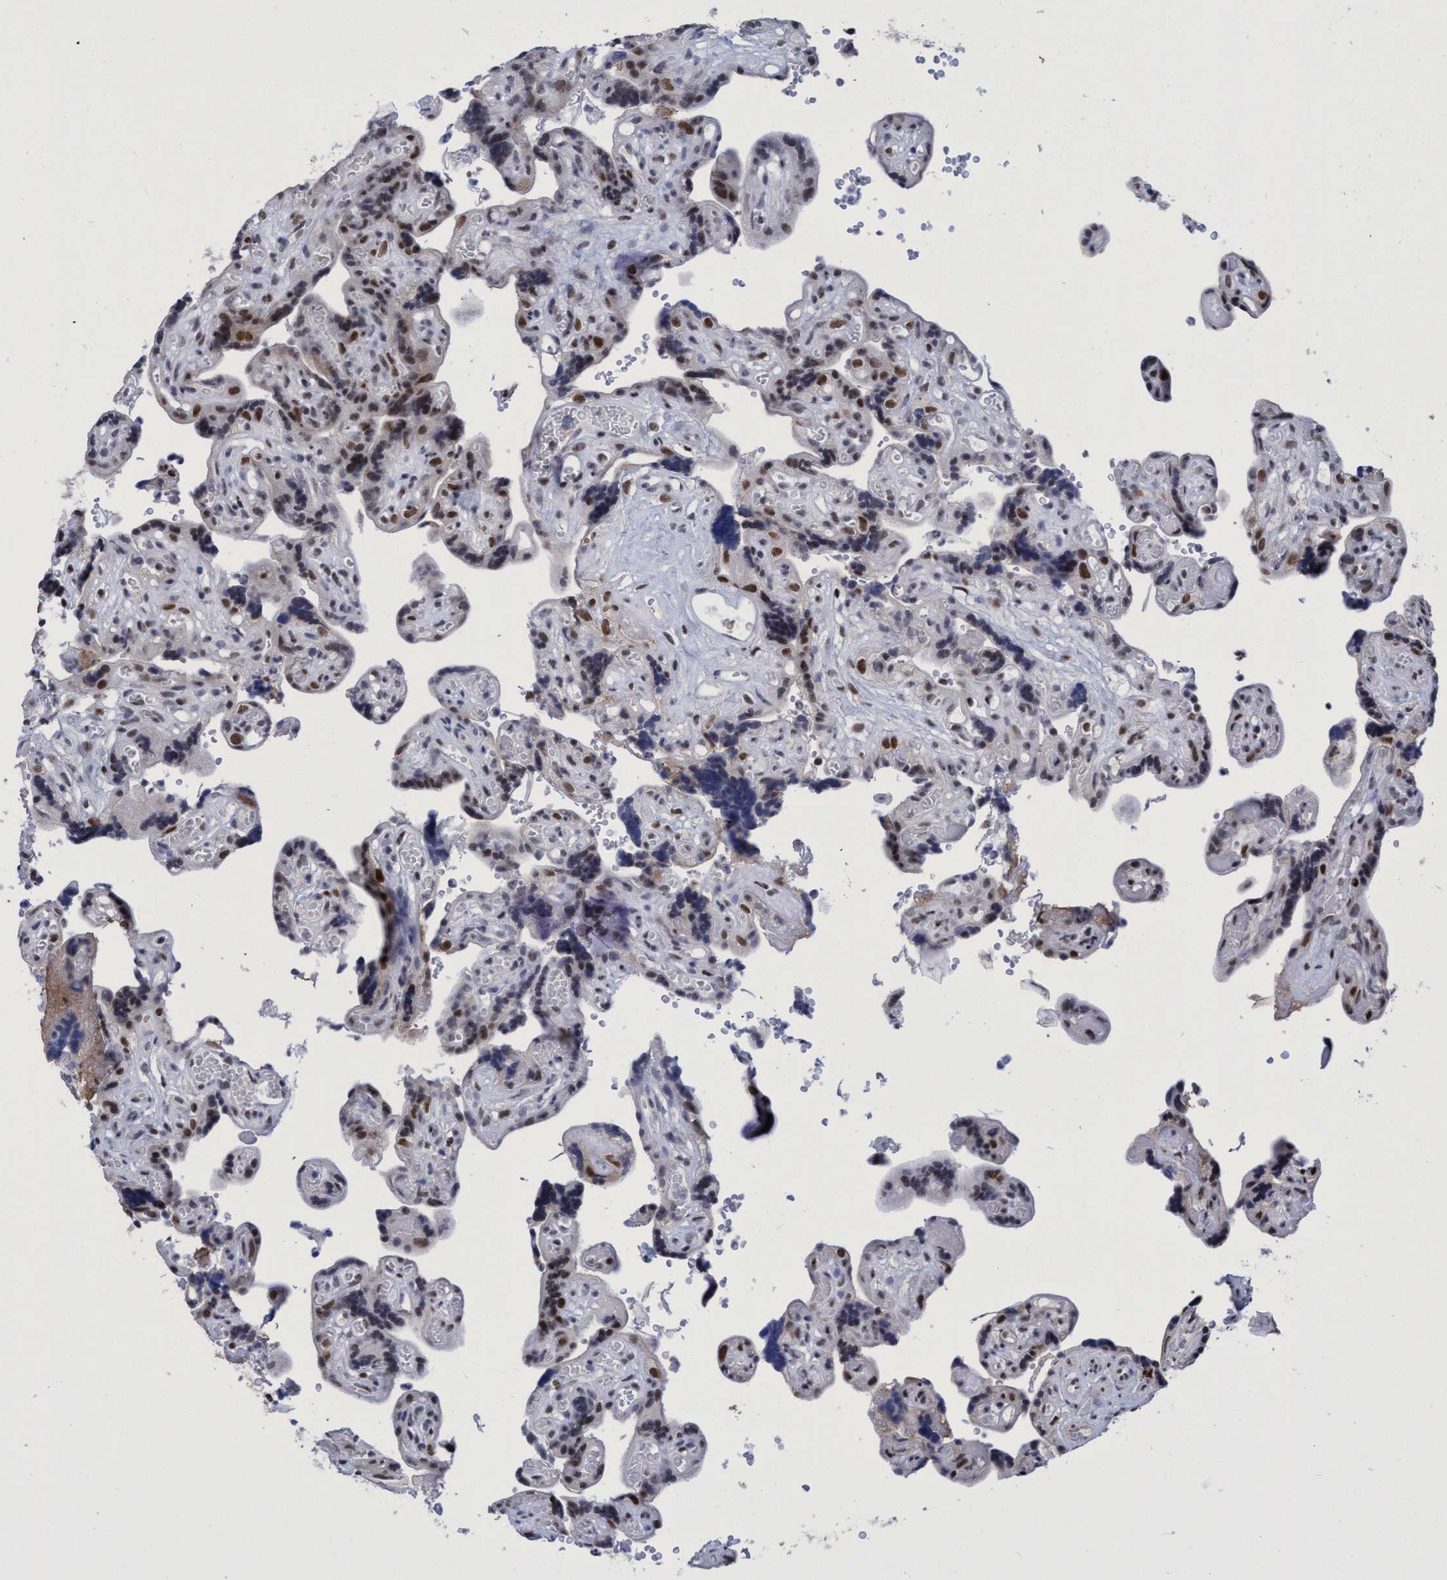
{"staining": {"intensity": "strong", "quantity": "25%-75%", "location": "nuclear"}, "tissue": "placenta", "cell_type": "Trophoblastic cells", "image_type": "normal", "snomed": [{"axis": "morphology", "description": "Normal tissue, NOS"}, {"axis": "topography", "description": "Placenta"}], "caption": "Trophoblastic cells reveal strong nuclear expression in about 25%-75% of cells in benign placenta.", "gene": "C9orf78", "patient": {"sex": "female", "age": 30}}